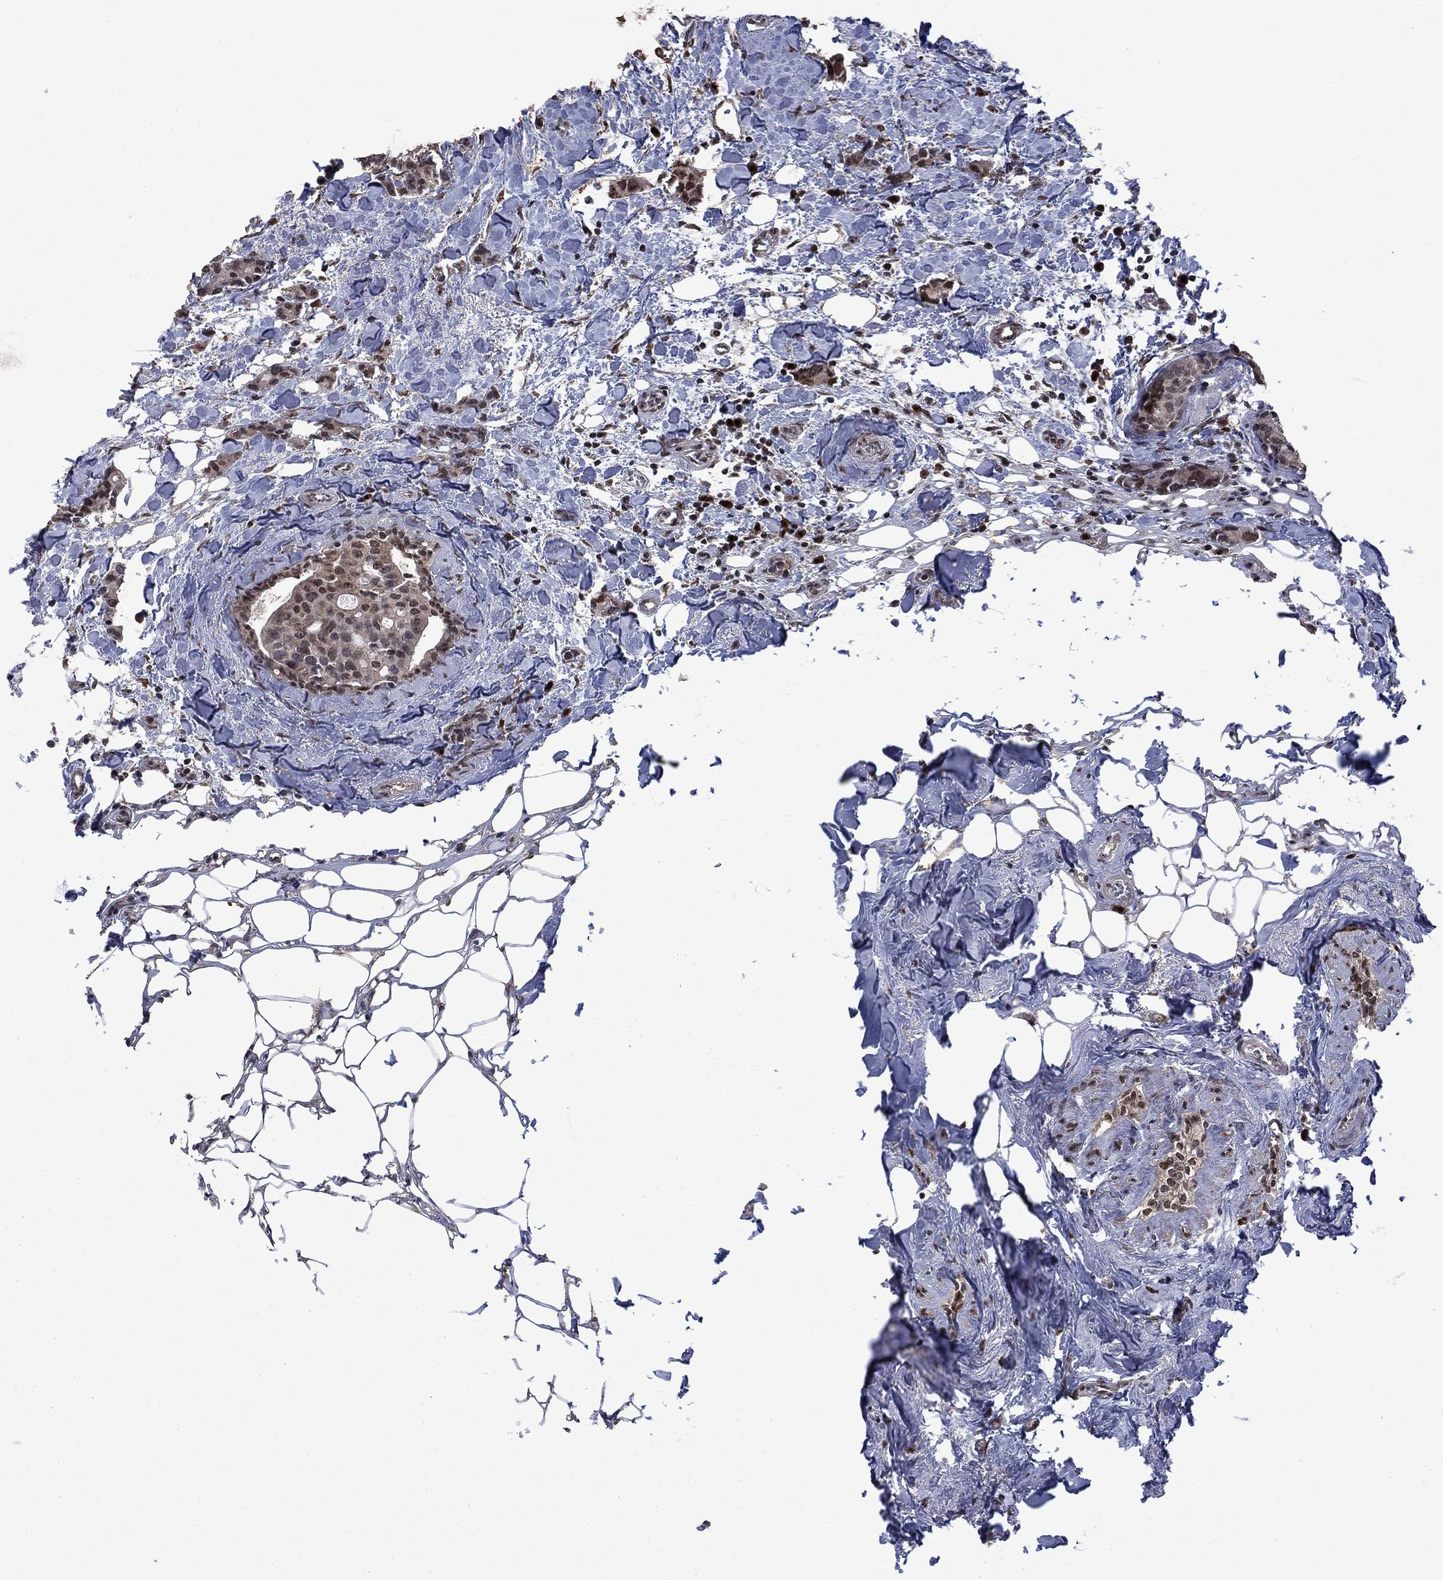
{"staining": {"intensity": "weak", "quantity": "25%-75%", "location": "cytoplasmic/membranous,nuclear"}, "tissue": "breast cancer", "cell_type": "Tumor cells", "image_type": "cancer", "snomed": [{"axis": "morphology", "description": "Duct carcinoma"}, {"axis": "topography", "description": "Breast"}], "caption": "High-power microscopy captured an IHC histopathology image of breast cancer (infiltrating ductal carcinoma), revealing weak cytoplasmic/membranous and nuclear expression in about 25%-75% of tumor cells. (Stains: DAB (3,3'-diaminobenzidine) in brown, nuclei in blue, Microscopy: brightfield microscopy at high magnification).", "gene": "FBL", "patient": {"sex": "female", "age": 83}}